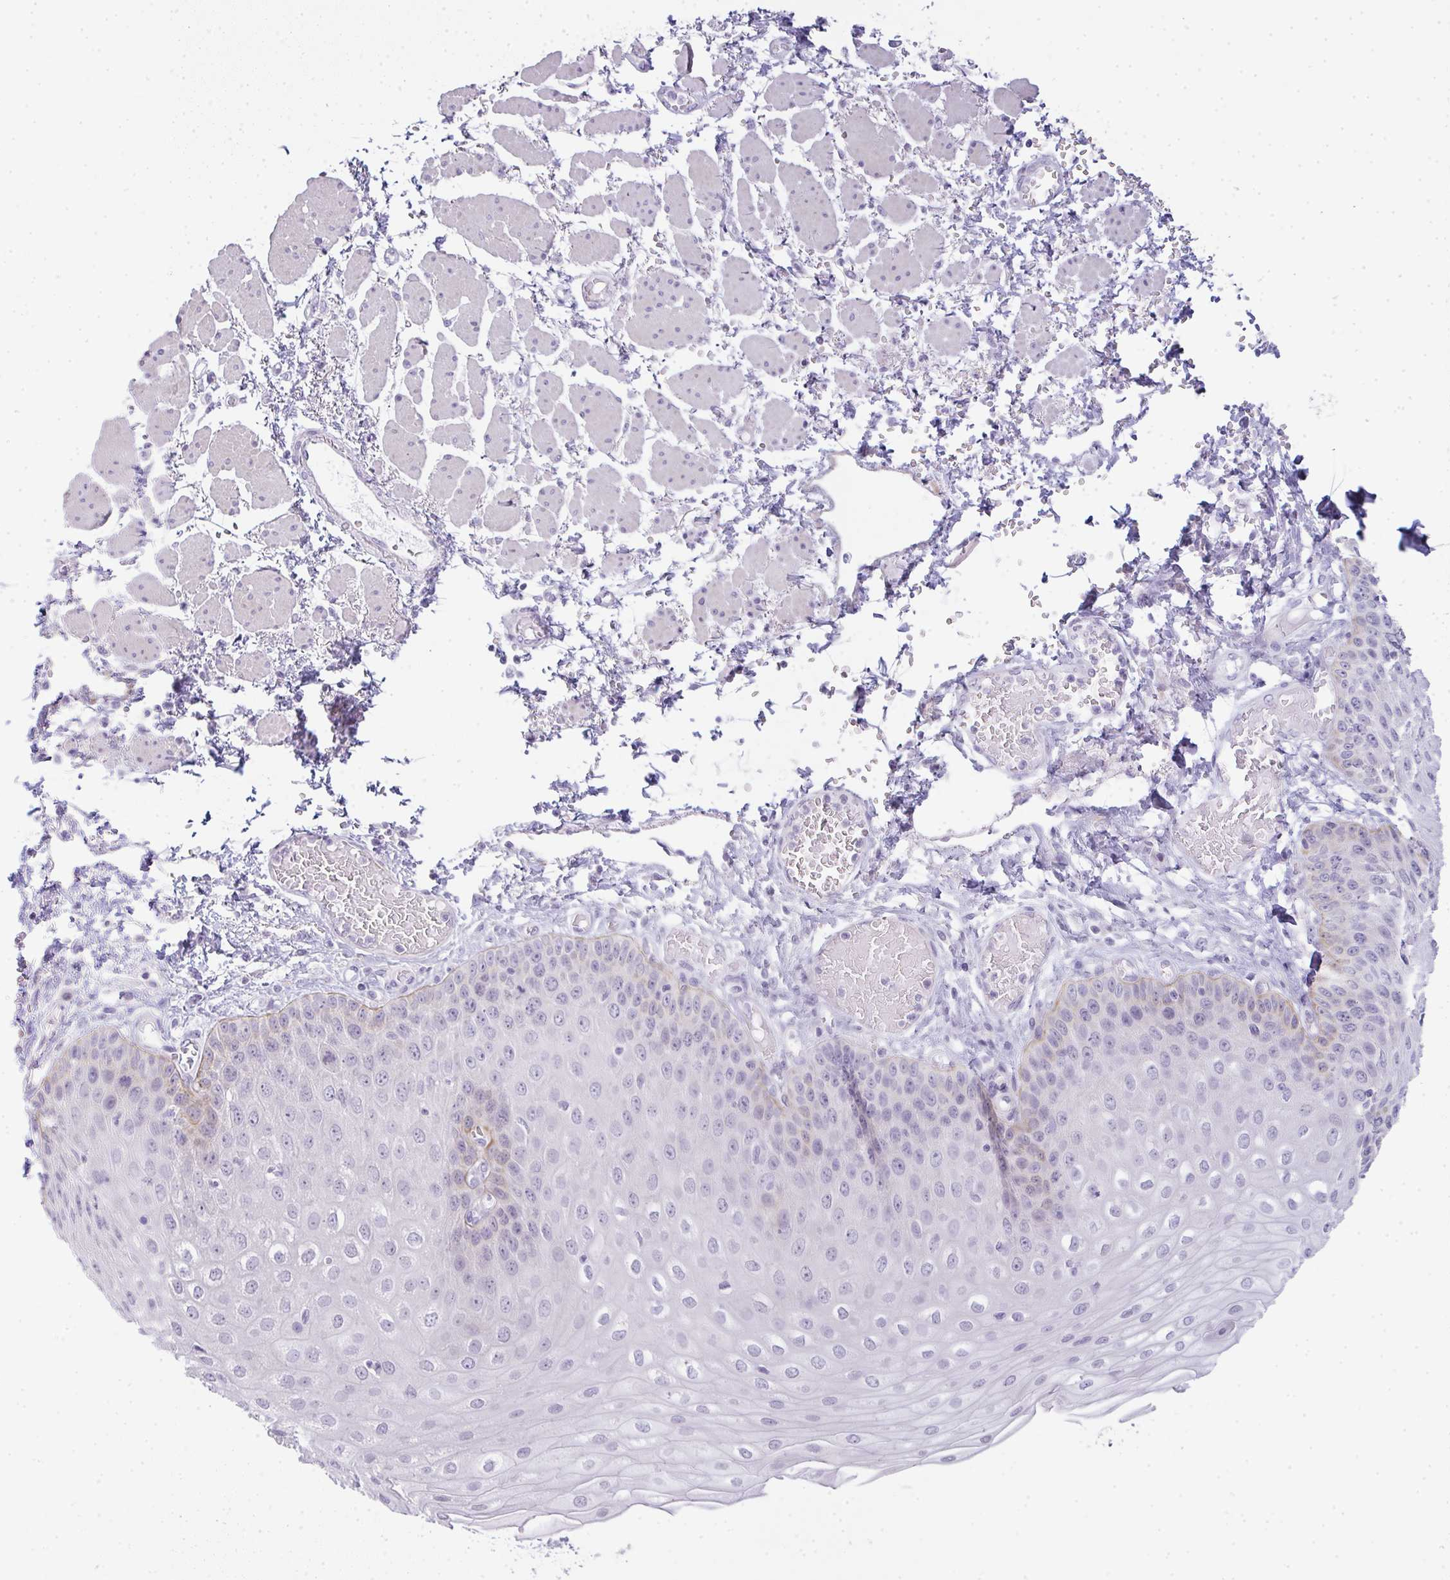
{"staining": {"intensity": "moderate", "quantity": "<25%", "location": "cytoplasmic/membranous"}, "tissue": "esophagus", "cell_type": "Squamous epithelial cells", "image_type": "normal", "snomed": [{"axis": "morphology", "description": "Normal tissue, NOS"}, {"axis": "morphology", "description": "Adenocarcinoma, NOS"}, {"axis": "topography", "description": "Esophagus"}], "caption": "Protein analysis of benign esophagus exhibits moderate cytoplasmic/membranous expression in approximately <25% of squamous epithelial cells. The protein of interest is shown in brown color, while the nuclei are stained blue.", "gene": "SIRPB2", "patient": {"sex": "male", "age": 81}}